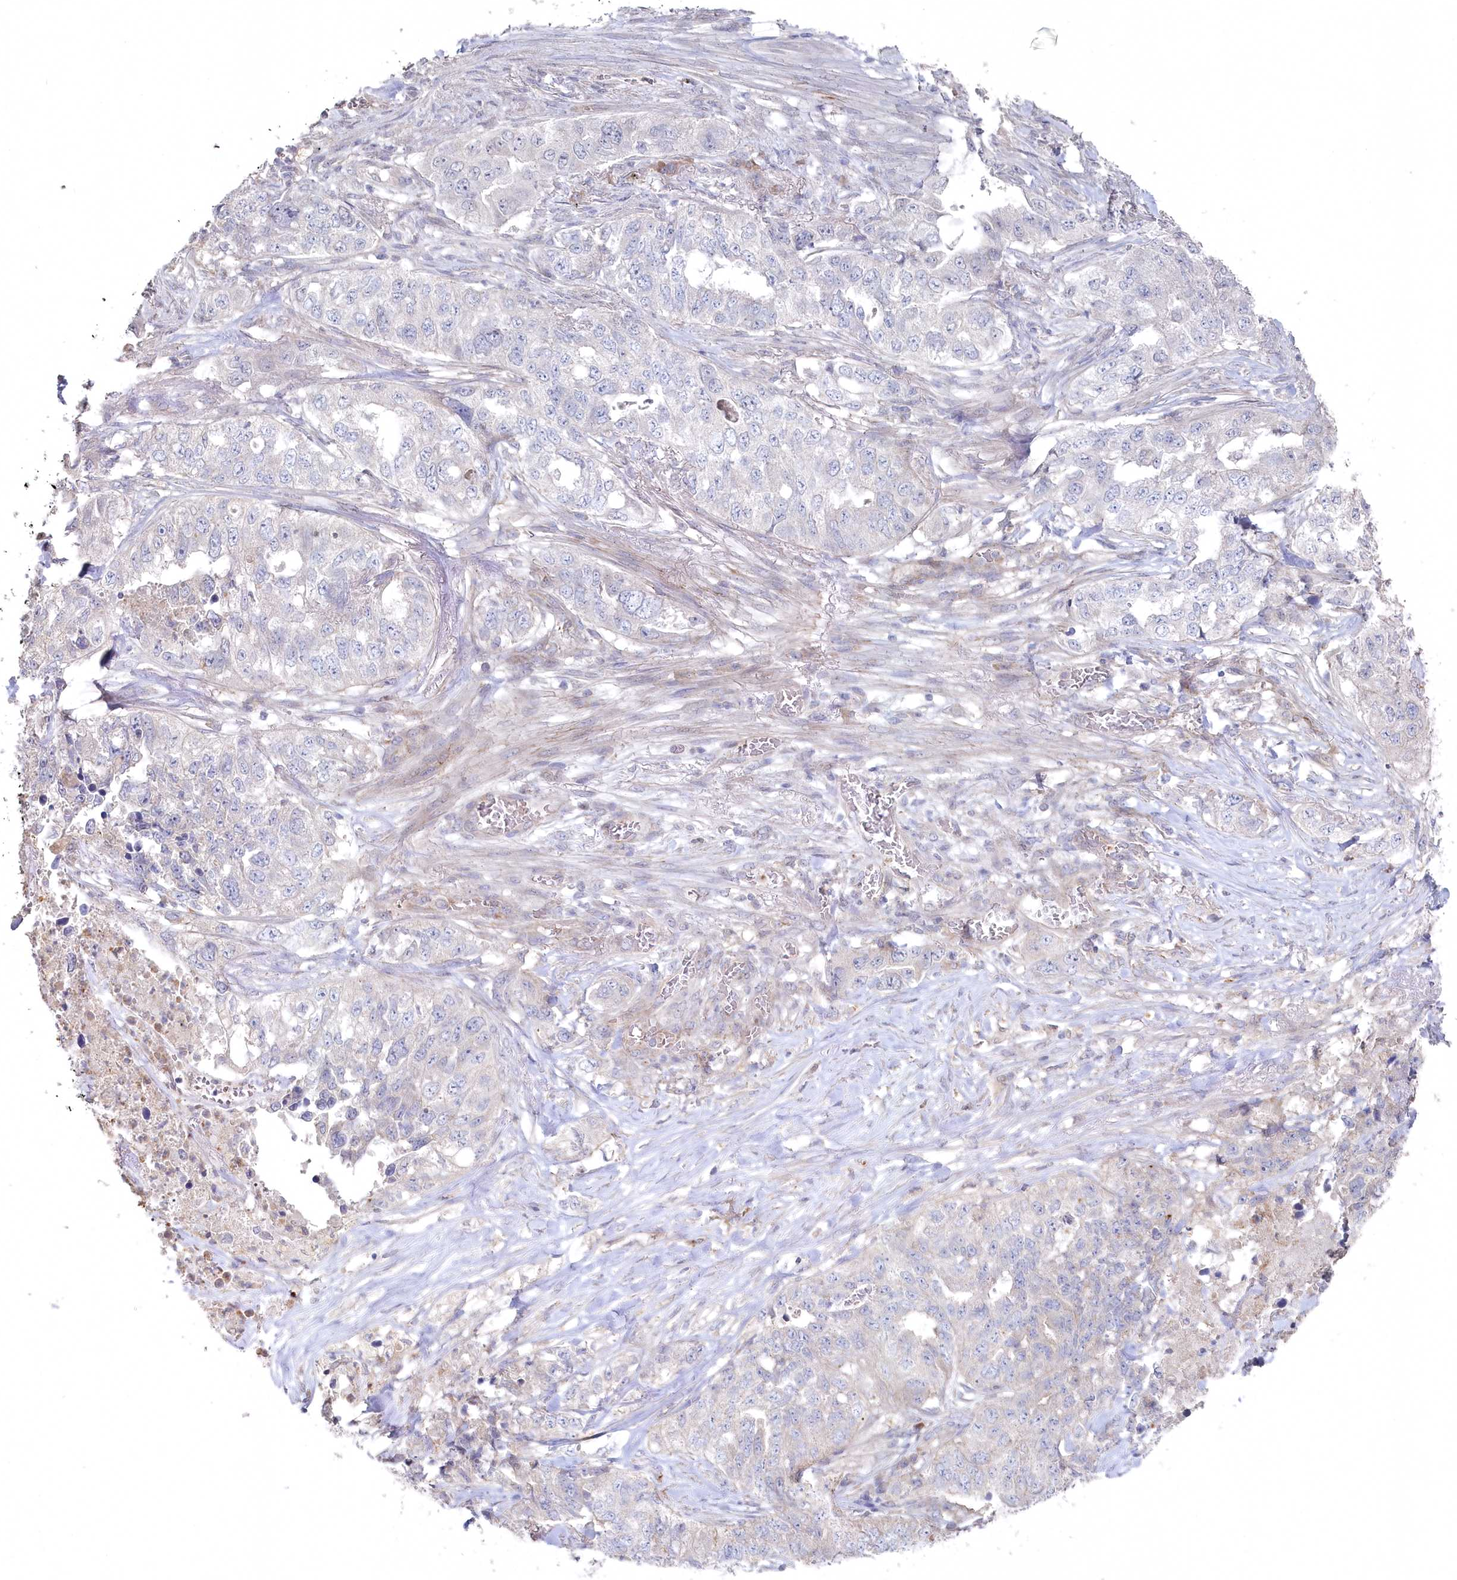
{"staining": {"intensity": "negative", "quantity": "none", "location": "none"}, "tissue": "lung cancer", "cell_type": "Tumor cells", "image_type": "cancer", "snomed": [{"axis": "morphology", "description": "Adenocarcinoma, NOS"}, {"axis": "topography", "description": "Lung"}], "caption": "Immunohistochemical staining of lung cancer (adenocarcinoma) demonstrates no significant expression in tumor cells. (Immunohistochemistry (ihc), brightfield microscopy, high magnification).", "gene": "TGFBRAP1", "patient": {"sex": "female", "age": 51}}